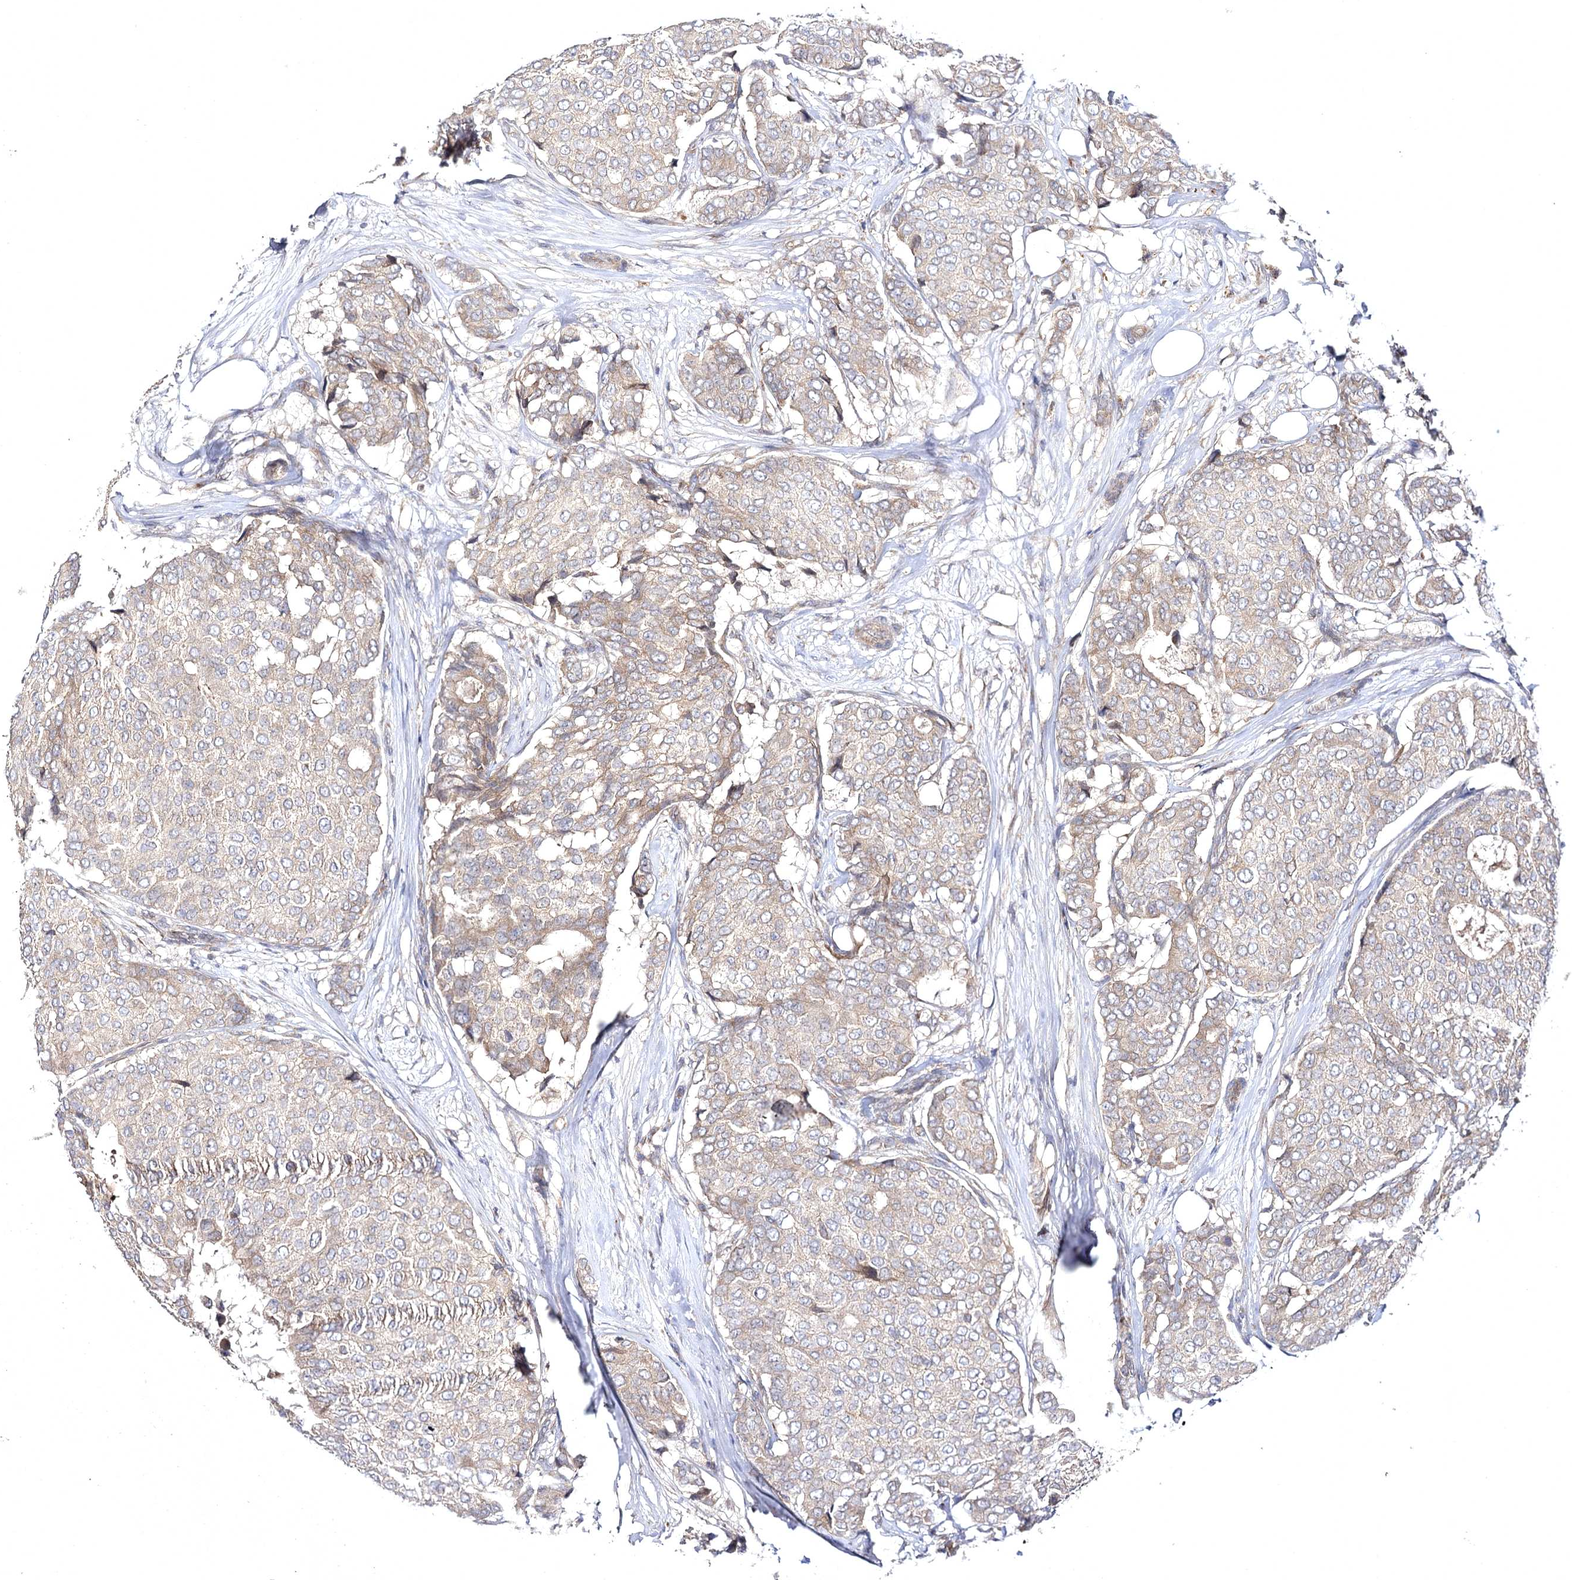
{"staining": {"intensity": "weak", "quantity": ">75%", "location": "cytoplasmic/membranous"}, "tissue": "breast cancer", "cell_type": "Tumor cells", "image_type": "cancer", "snomed": [{"axis": "morphology", "description": "Duct carcinoma"}, {"axis": "topography", "description": "Breast"}], "caption": "A histopathology image of human infiltrating ductal carcinoma (breast) stained for a protein demonstrates weak cytoplasmic/membranous brown staining in tumor cells. Using DAB (3,3'-diaminobenzidine) (brown) and hematoxylin (blue) stains, captured at high magnification using brightfield microscopy.", "gene": "BCR", "patient": {"sex": "female", "age": 75}}